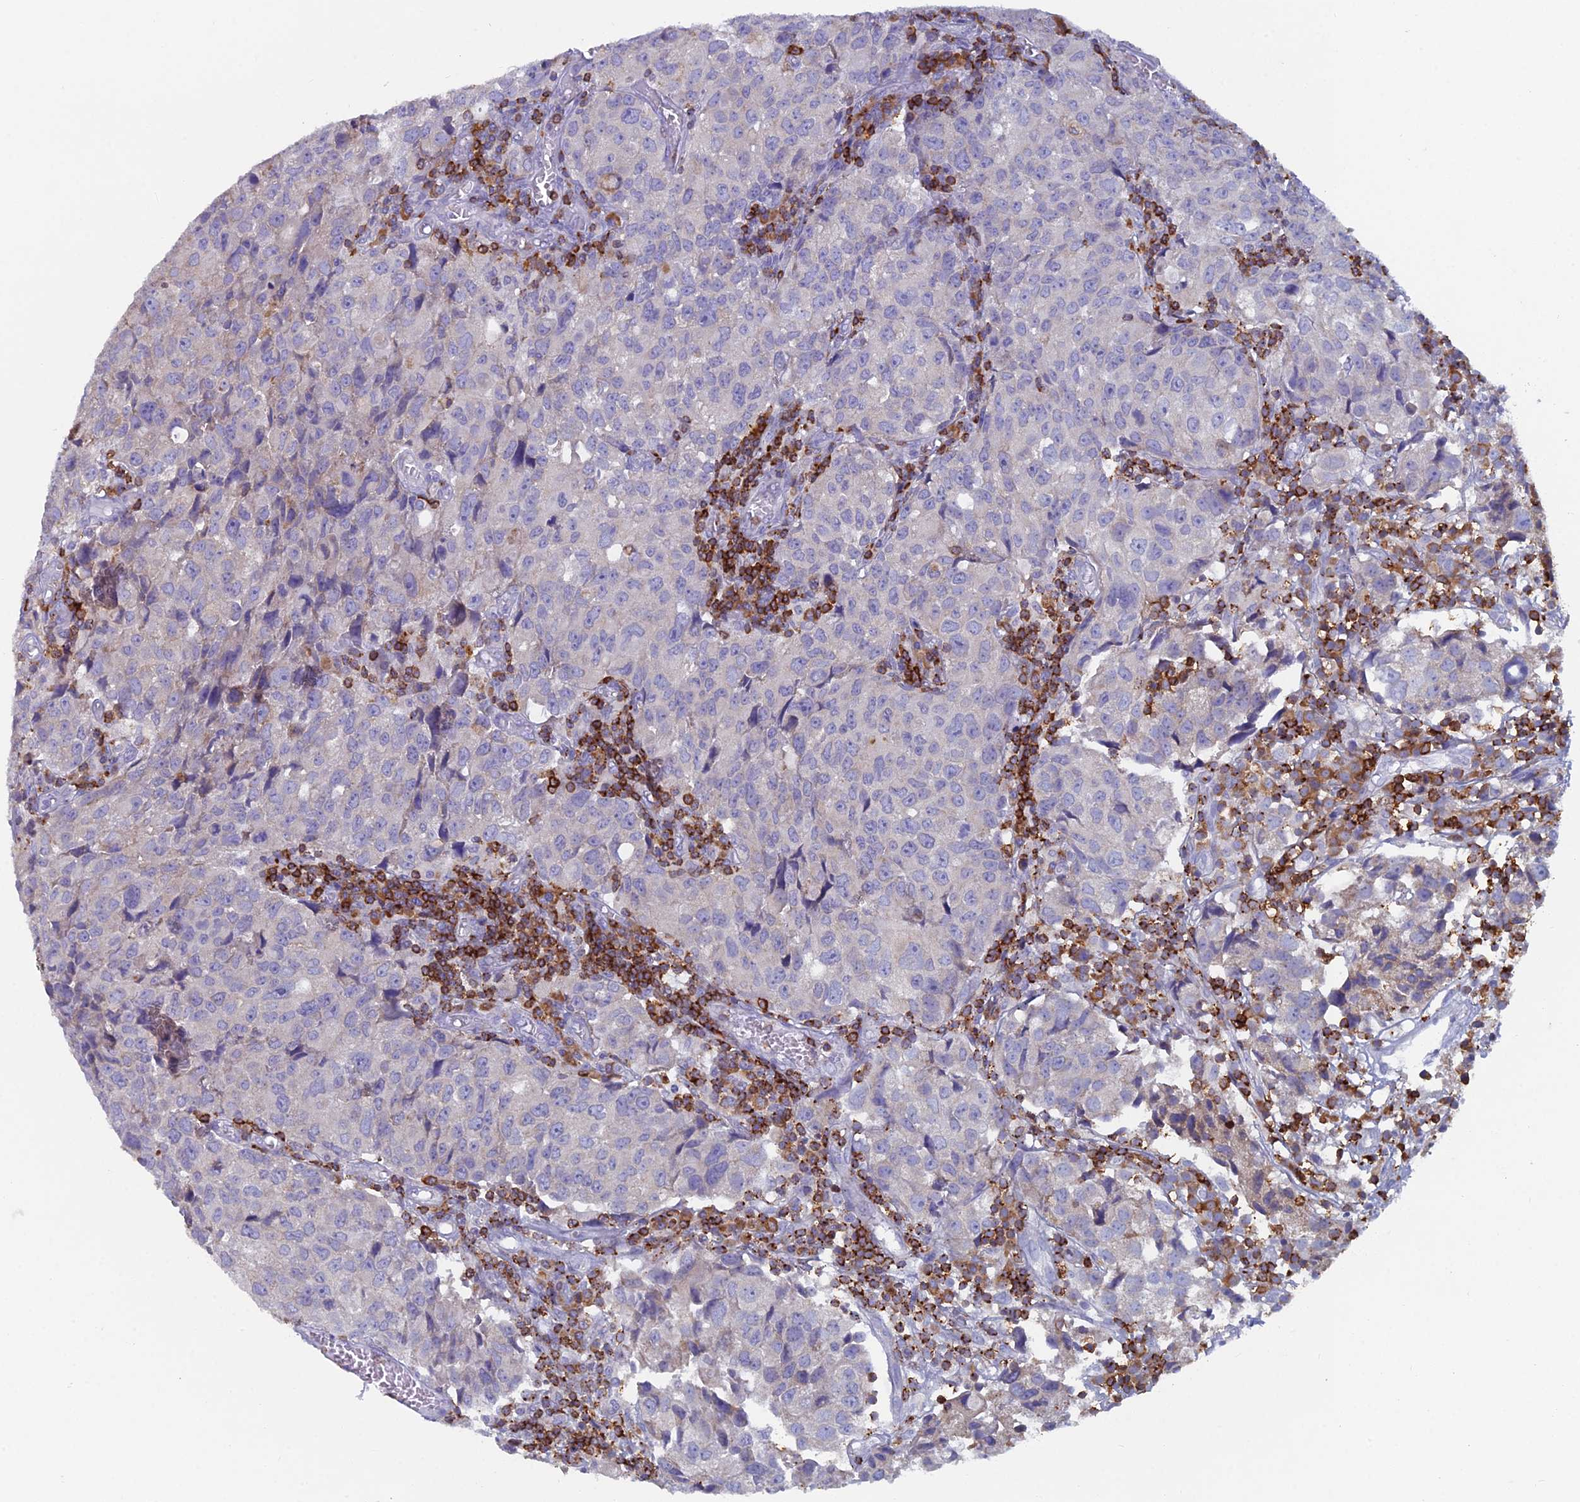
{"staining": {"intensity": "negative", "quantity": "none", "location": "none"}, "tissue": "urothelial cancer", "cell_type": "Tumor cells", "image_type": "cancer", "snomed": [{"axis": "morphology", "description": "Urothelial carcinoma, High grade"}, {"axis": "topography", "description": "Urinary bladder"}], "caption": "Micrograph shows no significant protein expression in tumor cells of urothelial carcinoma (high-grade).", "gene": "ABI3BP", "patient": {"sex": "female", "age": 75}}